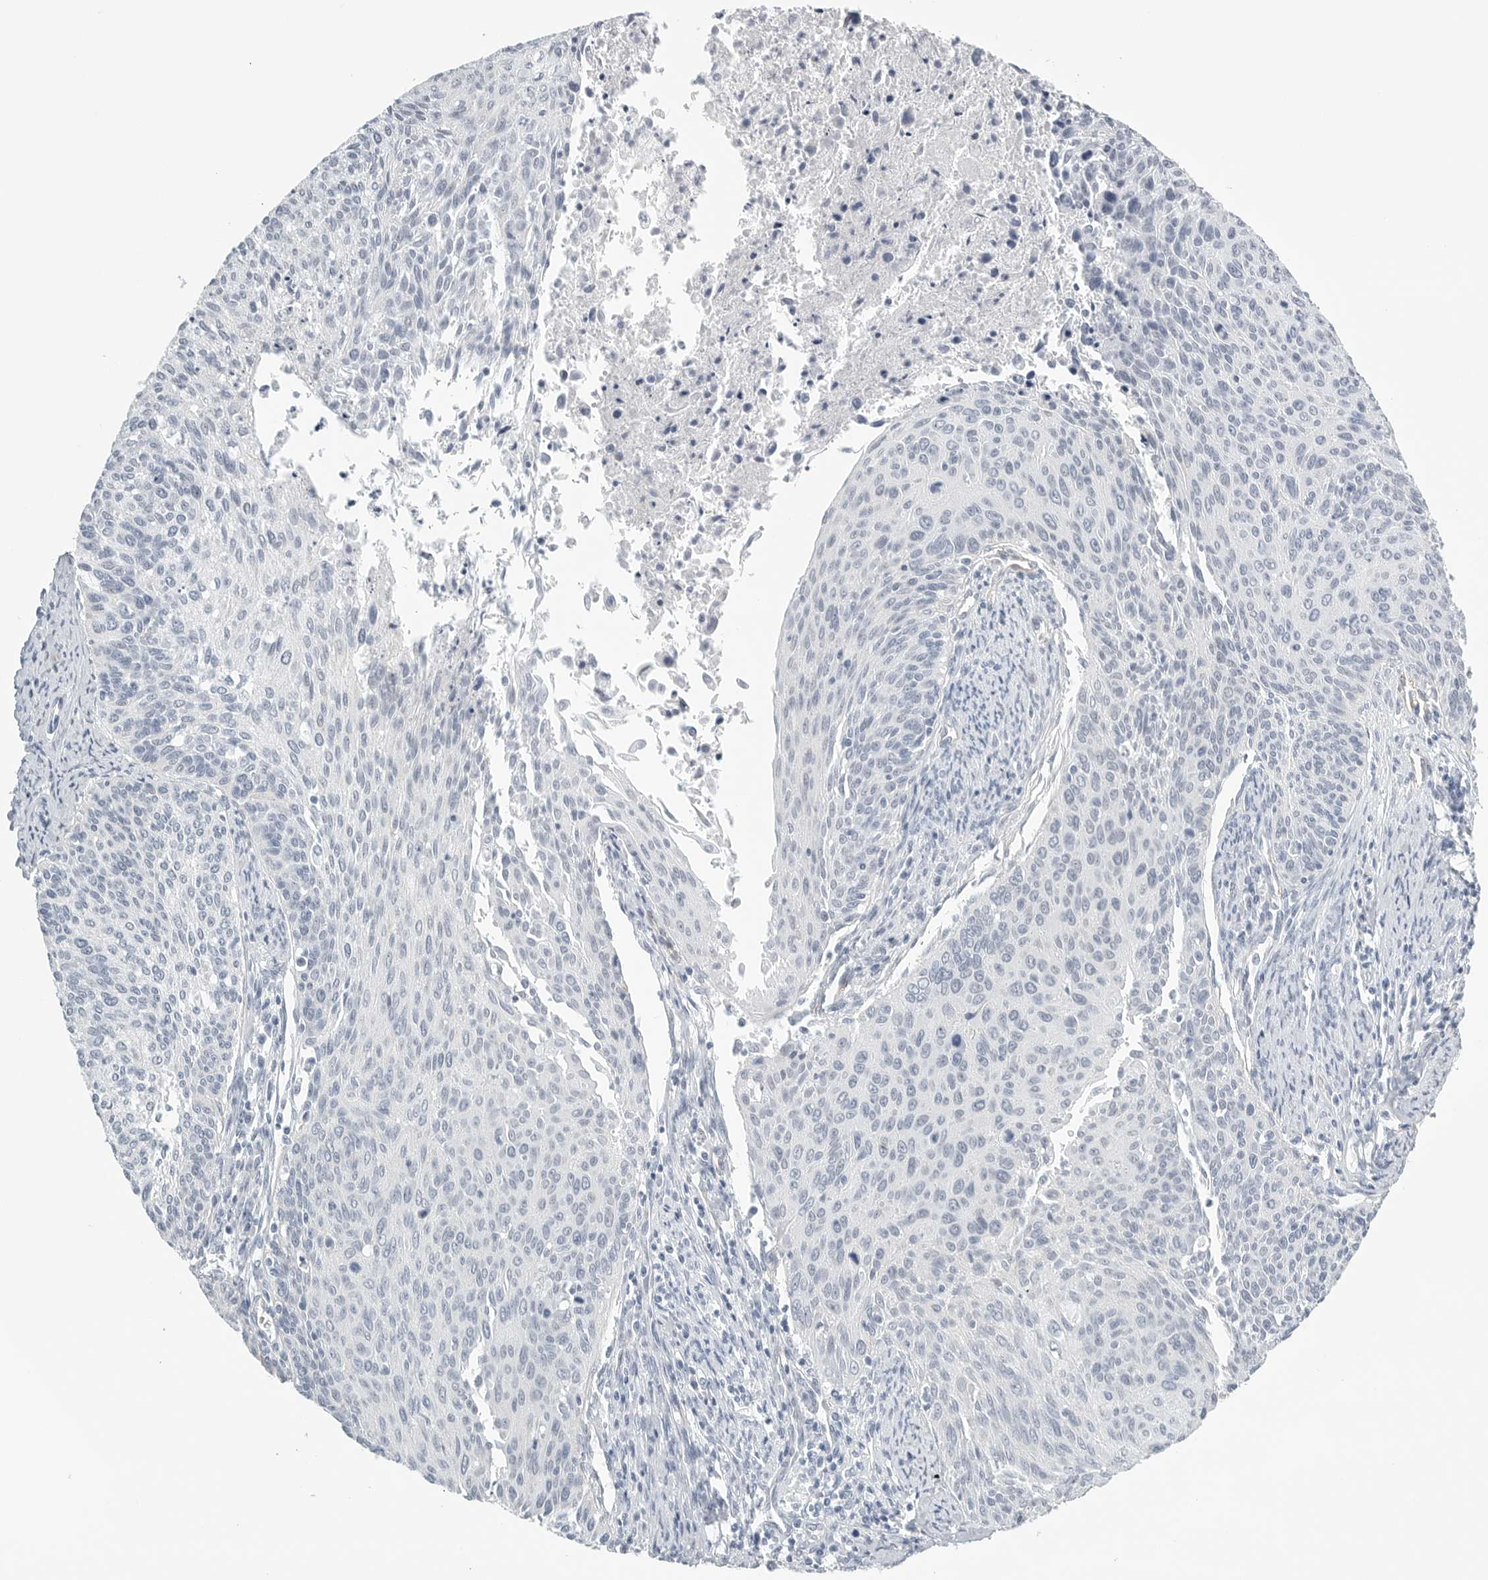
{"staining": {"intensity": "negative", "quantity": "none", "location": "none"}, "tissue": "cervical cancer", "cell_type": "Tumor cells", "image_type": "cancer", "snomed": [{"axis": "morphology", "description": "Squamous cell carcinoma, NOS"}, {"axis": "topography", "description": "Cervix"}], "caption": "Immunohistochemistry of human squamous cell carcinoma (cervical) demonstrates no expression in tumor cells.", "gene": "TNR", "patient": {"sex": "female", "age": 55}}